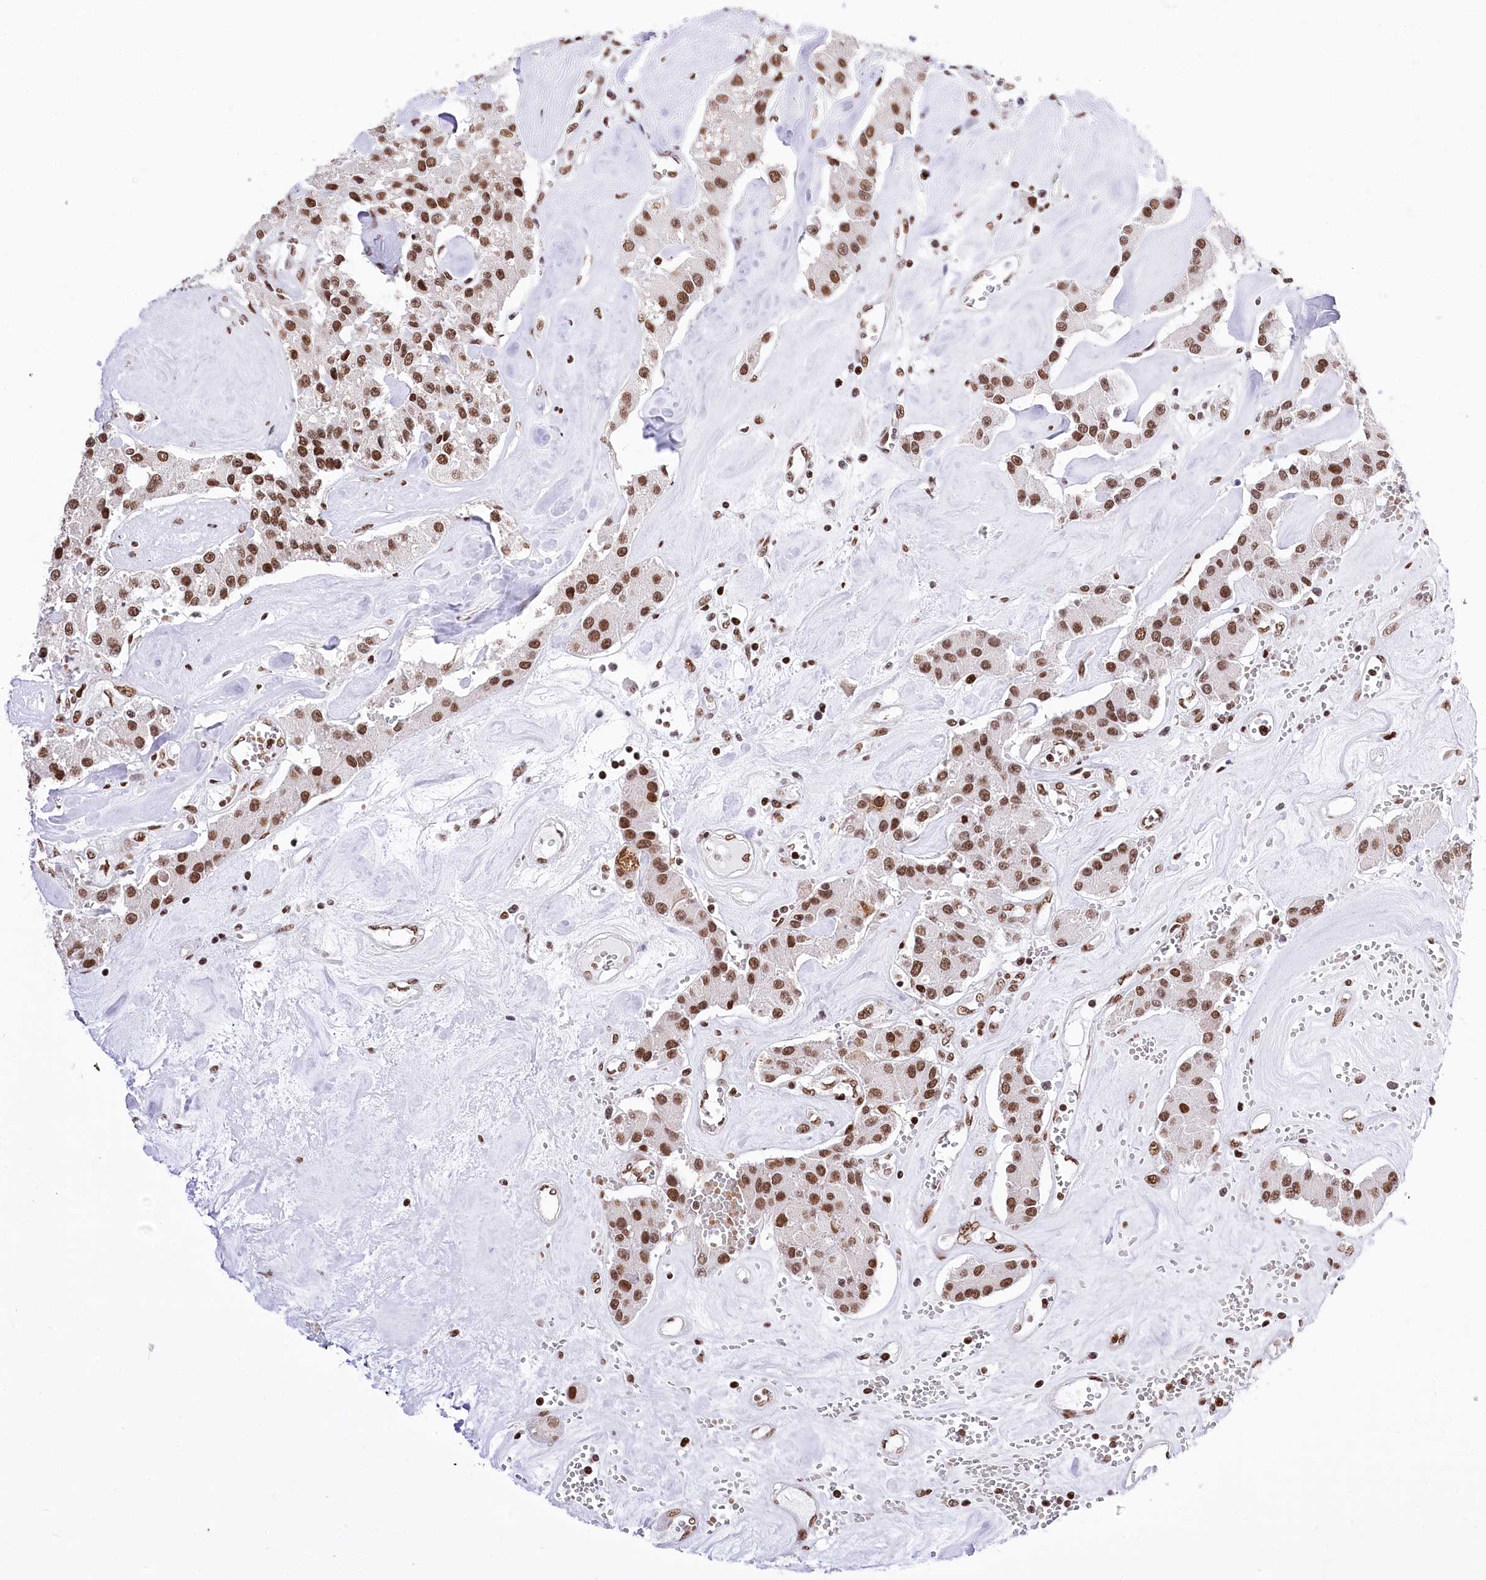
{"staining": {"intensity": "moderate", "quantity": ">75%", "location": "nuclear"}, "tissue": "carcinoid", "cell_type": "Tumor cells", "image_type": "cancer", "snomed": [{"axis": "morphology", "description": "Carcinoid, malignant, NOS"}, {"axis": "topography", "description": "Pancreas"}], "caption": "The image reveals immunohistochemical staining of carcinoid (malignant). There is moderate nuclear positivity is seen in about >75% of tumor cells.", "gene": "POU4F3", "patient": {"sex": "male", "age": 41}}